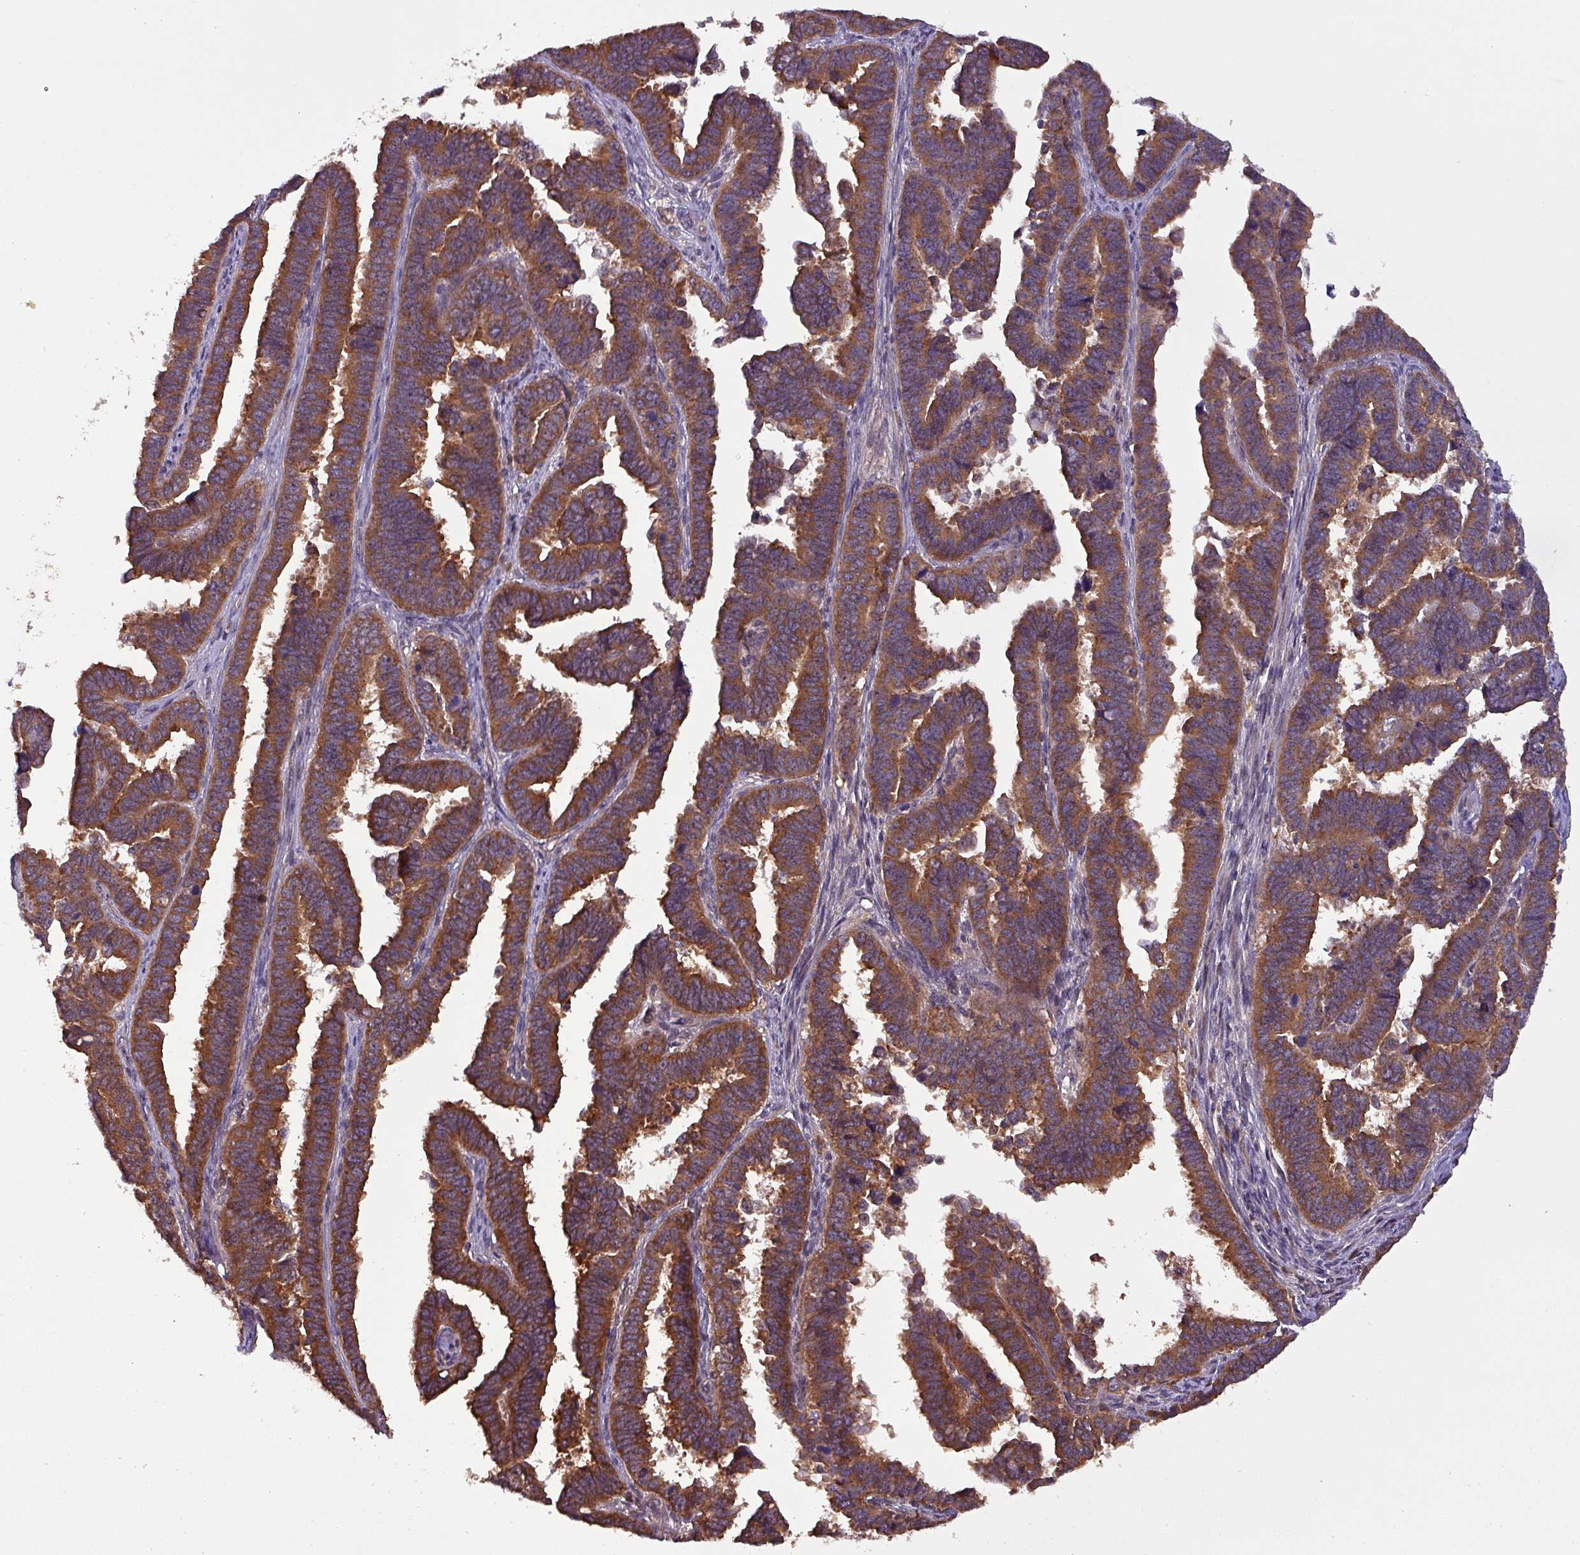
{"staining": {"intensity": "strong", "quantity": ">75%", "location": "cytoplasmic/membranous"}, "tissue": "endometrial cancer", "cell_type": "Tumor cells", "image_type": "cancer", "snomed": [{"axis": "morphology", "description": "Adenocarcinoma, NOS"}, {"axis": "topography", "description": "Endometrium"}], "caption": "Immunohistochemistry image of neoplastic tissue: endometrial cancer (adenocarcinoma) stained using immunohistochemistry reveals high levels of strong protein expression localized specifically in the cytoplasmic/membranous of tumor cells, appearing as a cytoplasmic/membranous brown color.", "gene": "PAFAH1B2", "patient": {"sex": "female", "age": 75}}